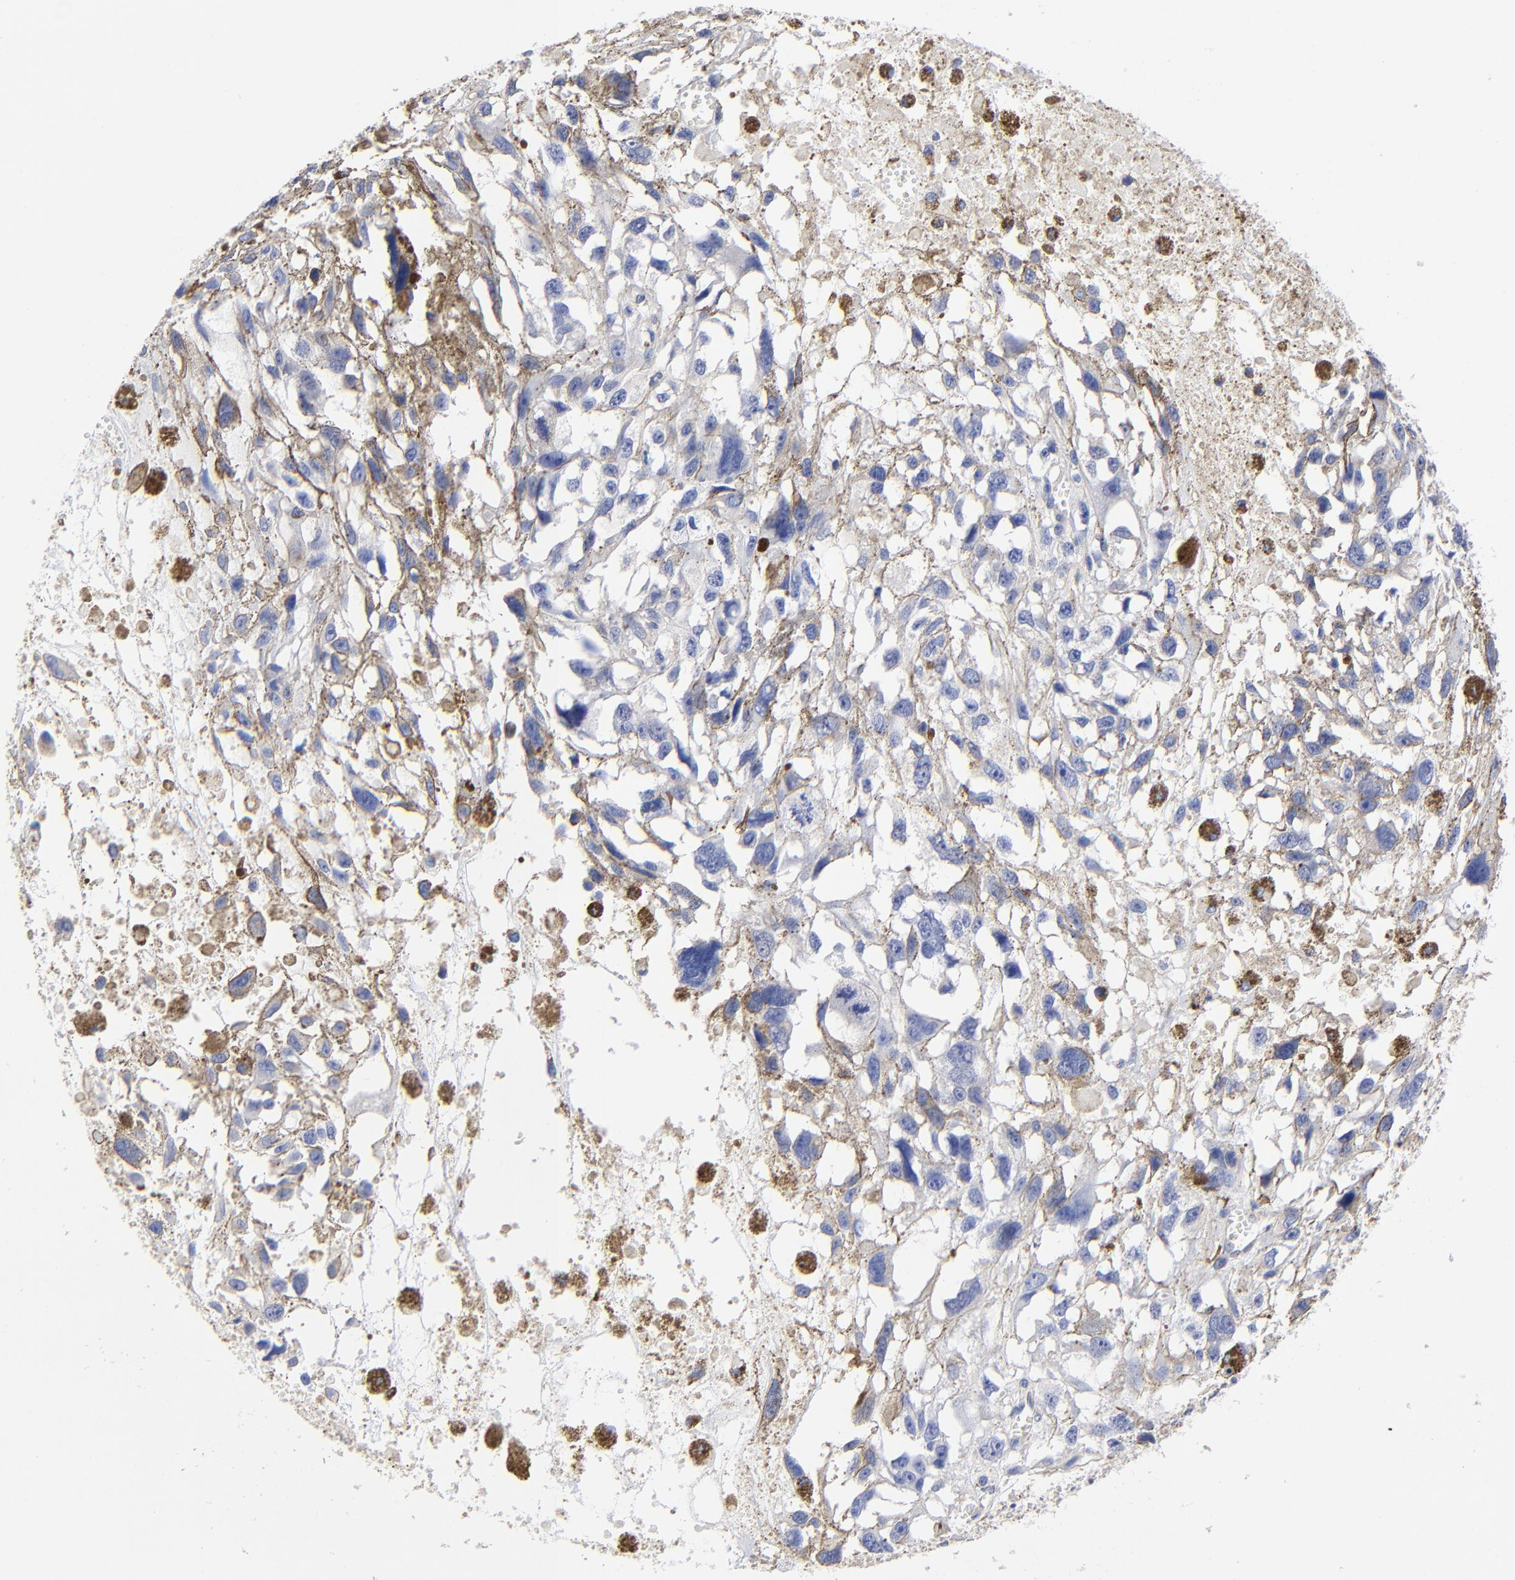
{"staining": {"intensity": "negative", "quantity": "none", "location": "none"}, "tissue": "melanoma", "cell_type": "Tumor cells", "image_type": "cancer", "snomed": [{"axis": "morphology", "description": "Malignant melanoma, Metastatic site"}, {"axis": "topography", "description": "Lymph node"}], "caption": "Tumor cells are negative for brown protein staining in malignant melanoma (metastatic site).", "gene": "TAGLN2", "patient": {"sex": "male", "age": 59}}